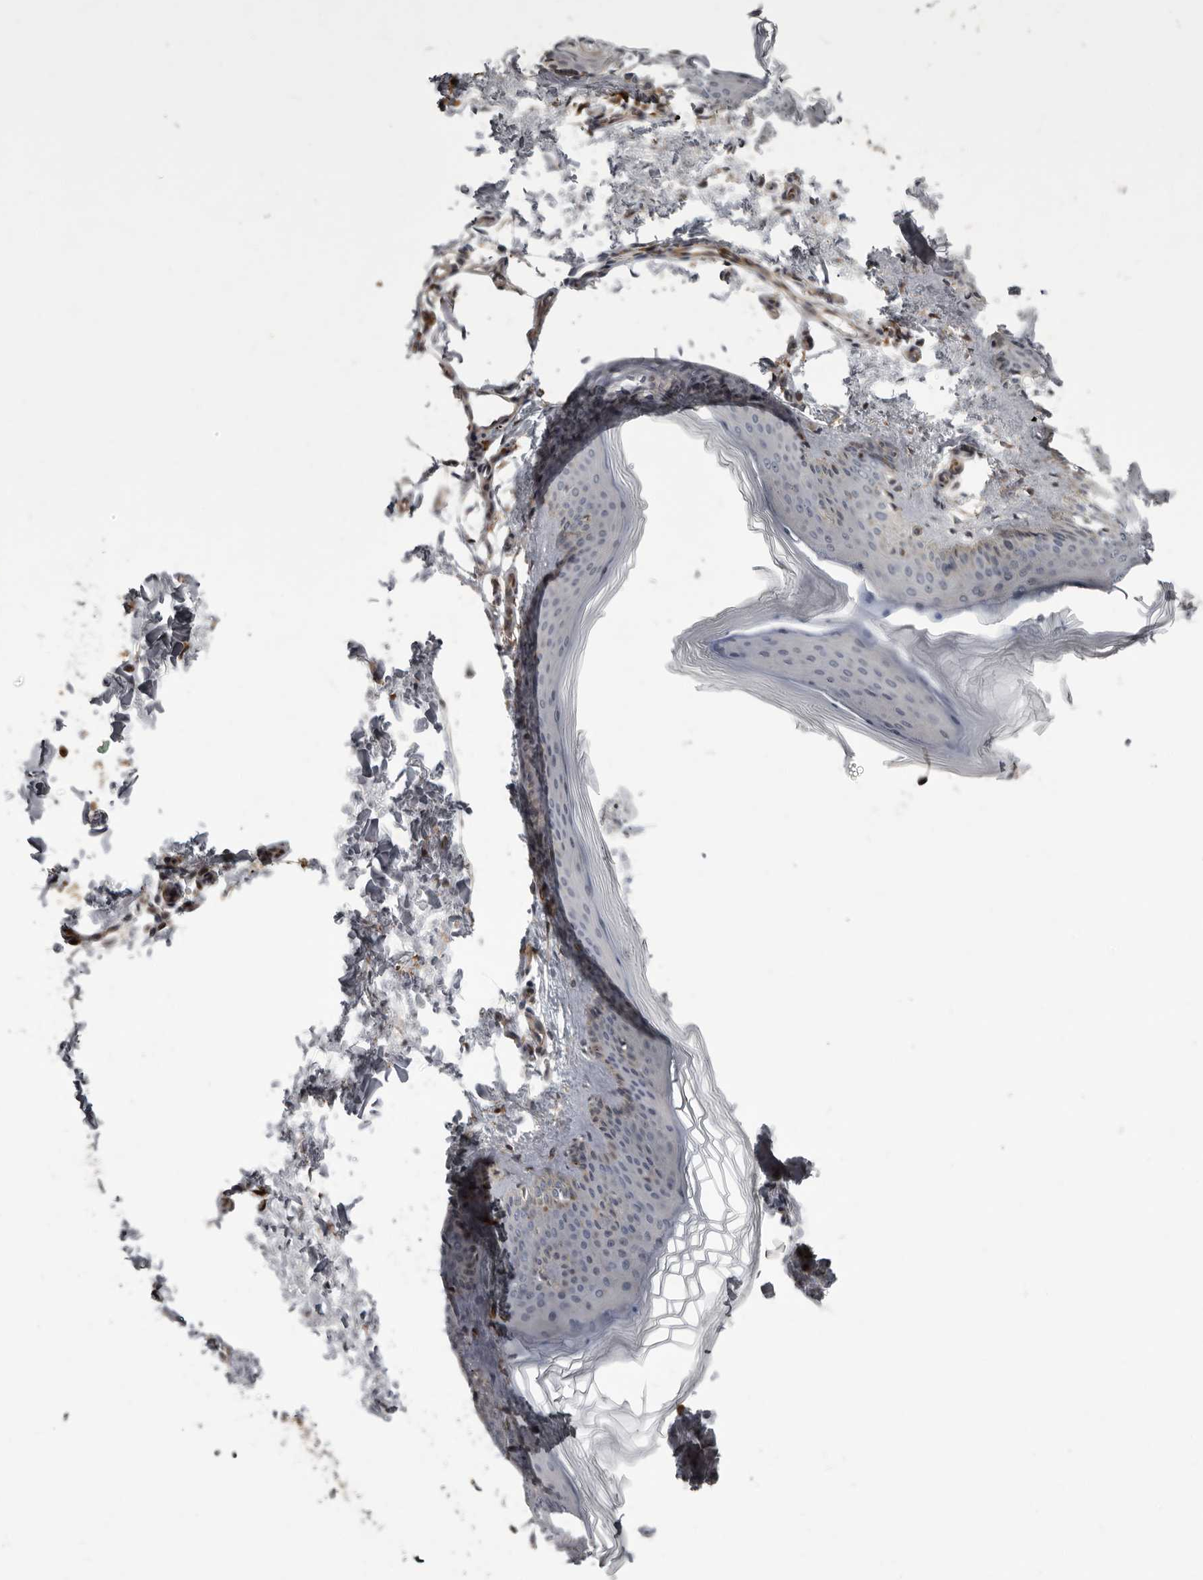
{"staining": {"intensity": "negative", "quantity": "none", "location": "none"}, "tissue": "skin", "cell_type": "Fibroblasts", "image_type": "normal", "snomed": [{"axis": "morphology", "description": "Normal tissue, NOS"}, {"axis": "topography", "description": "Skin"}], "caption": "The image displays no significant staining in fibroblasts of skin.", "gene": "FGFR4", "patient": {"sex": "female", "age": 27}}